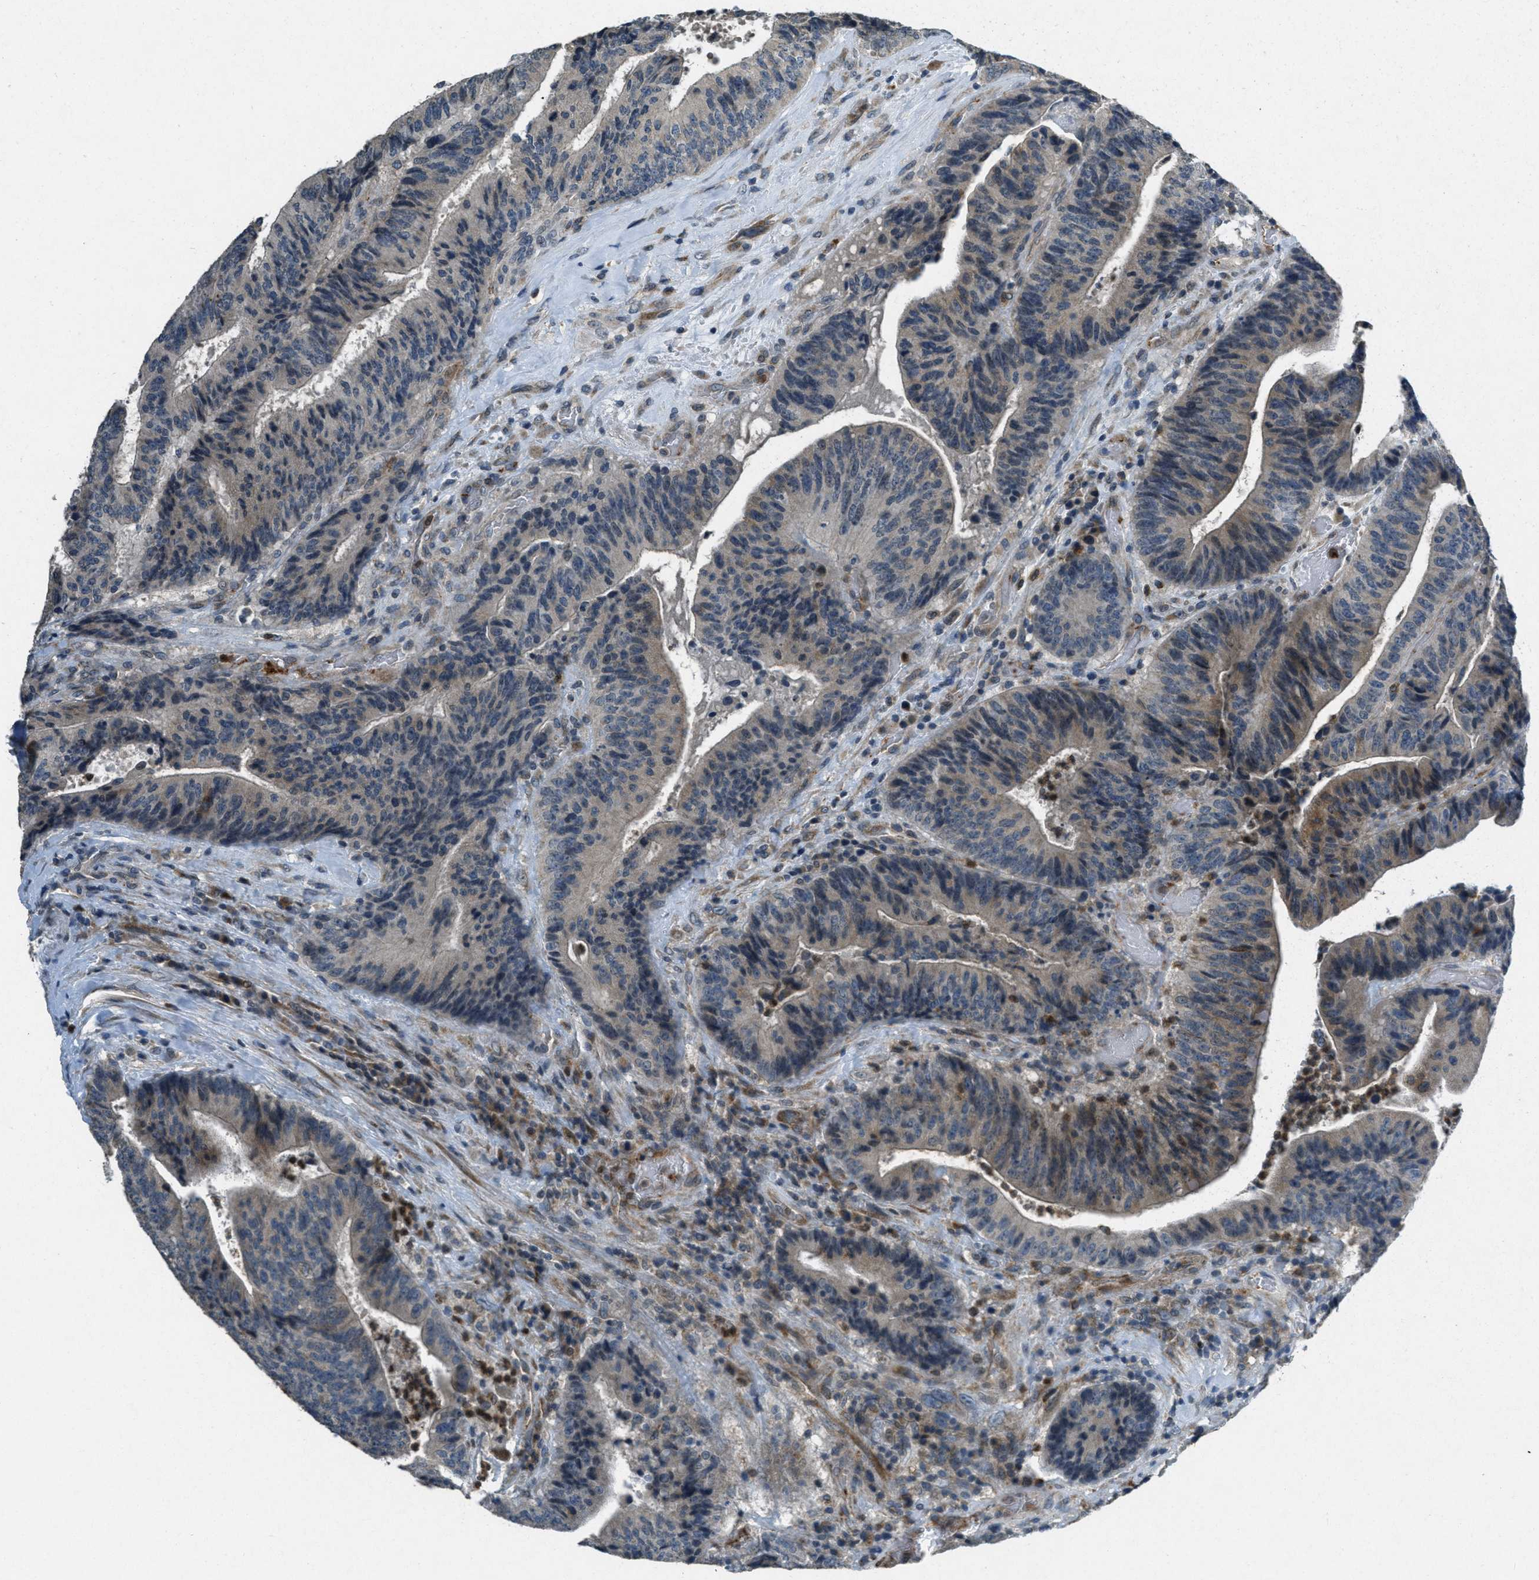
{"staining": {"intensity": "moderate", "quantity": "<25%", "location": "cytoplasmic/membranous"}, "tissue": "colorectal cancer", "cell_type": "Tumor cells", "image_type": "cancer", "snomed": [{"axis": "morphology", "description": "Adenocarcinoma, NOS"}, {"axis": "topography", "description": "Rectum"}], "caption": "An IHC image of tumor tissue is shown. Protein staining in brown labels moderate cytoplasmic/membranous positivity in colorectal adenocarcinoma within tumor cells. The protein of interest is stained brown, and the nuclei are stained in blue (DAB IHC with brightfield microscopy, high magnification).", "gene": "RAB3D", "patient": {"sex": "male", "age": 72}}